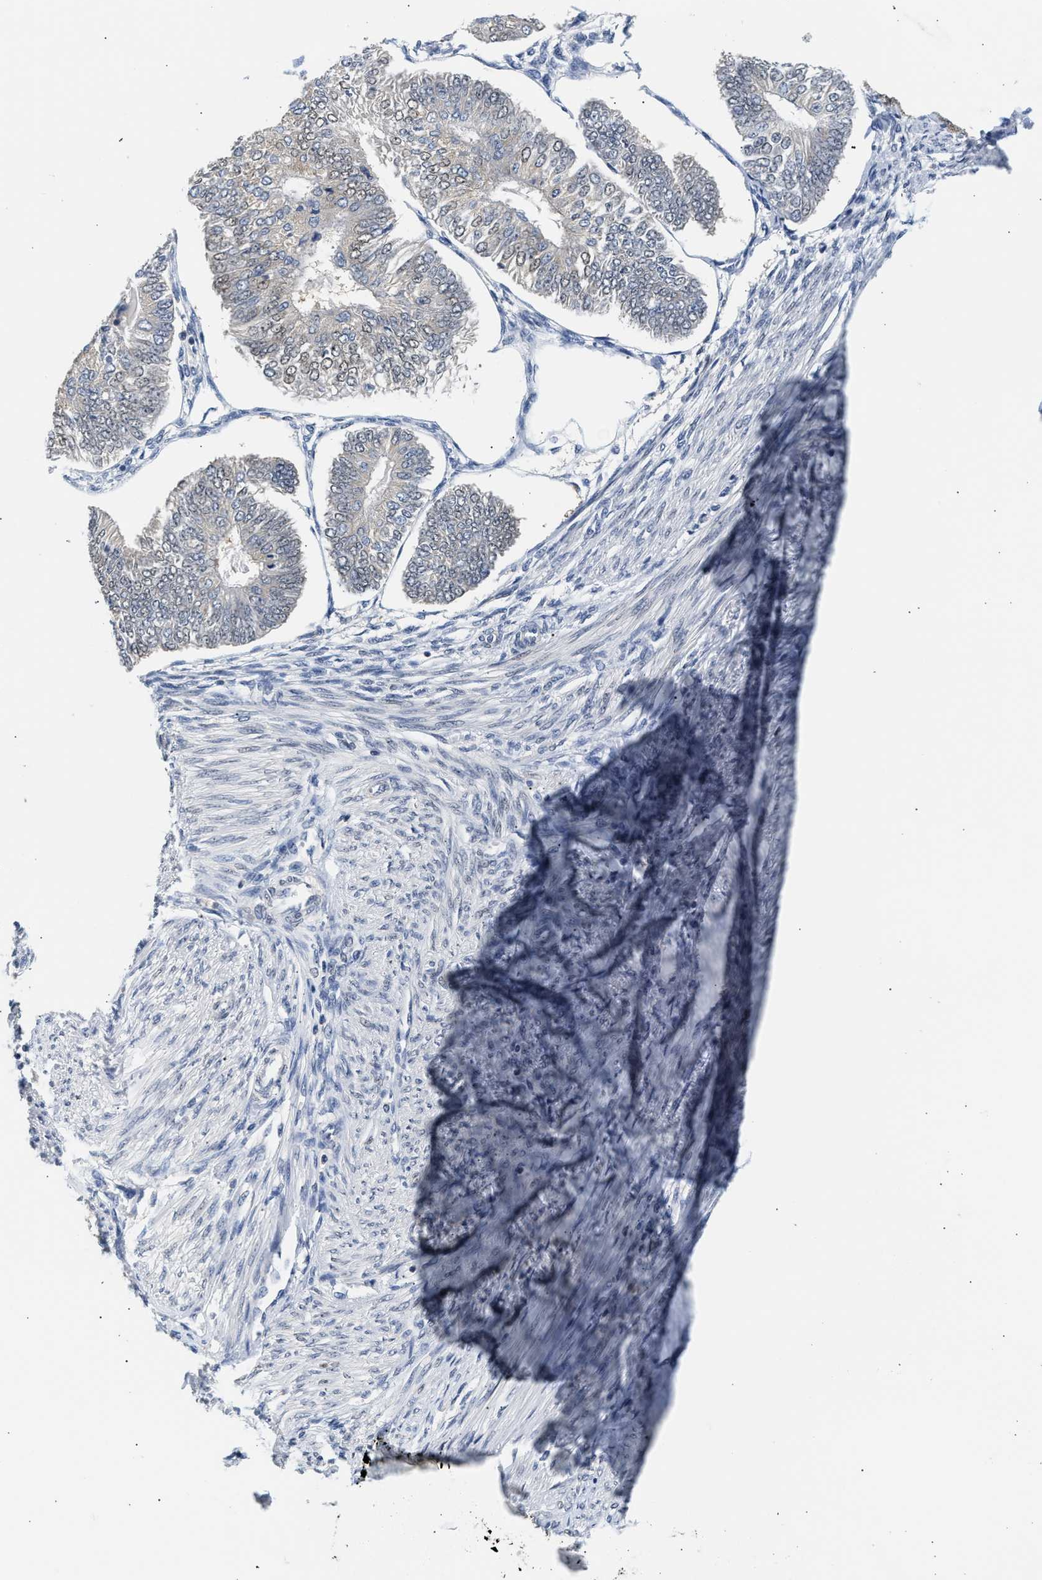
{"staining": {"intensity": "negative", "quantity": "none", "location": "none"}, "tissue": "endometrial cancer", "cell_type": "Tumor cells", "image_type": "cancer", "snomed": [{"axis": "morphology", "description": "Adenocarcinoma, NOS"}, {"axis": "topography", "description": "Endometrium"}], "caption": "Tumor cells are negative for protein expression in human endometrial cancer. (DAB IHC, high magnification).", "gene": "PPM1L", "patient": {"sex": "female", "age": 58}}